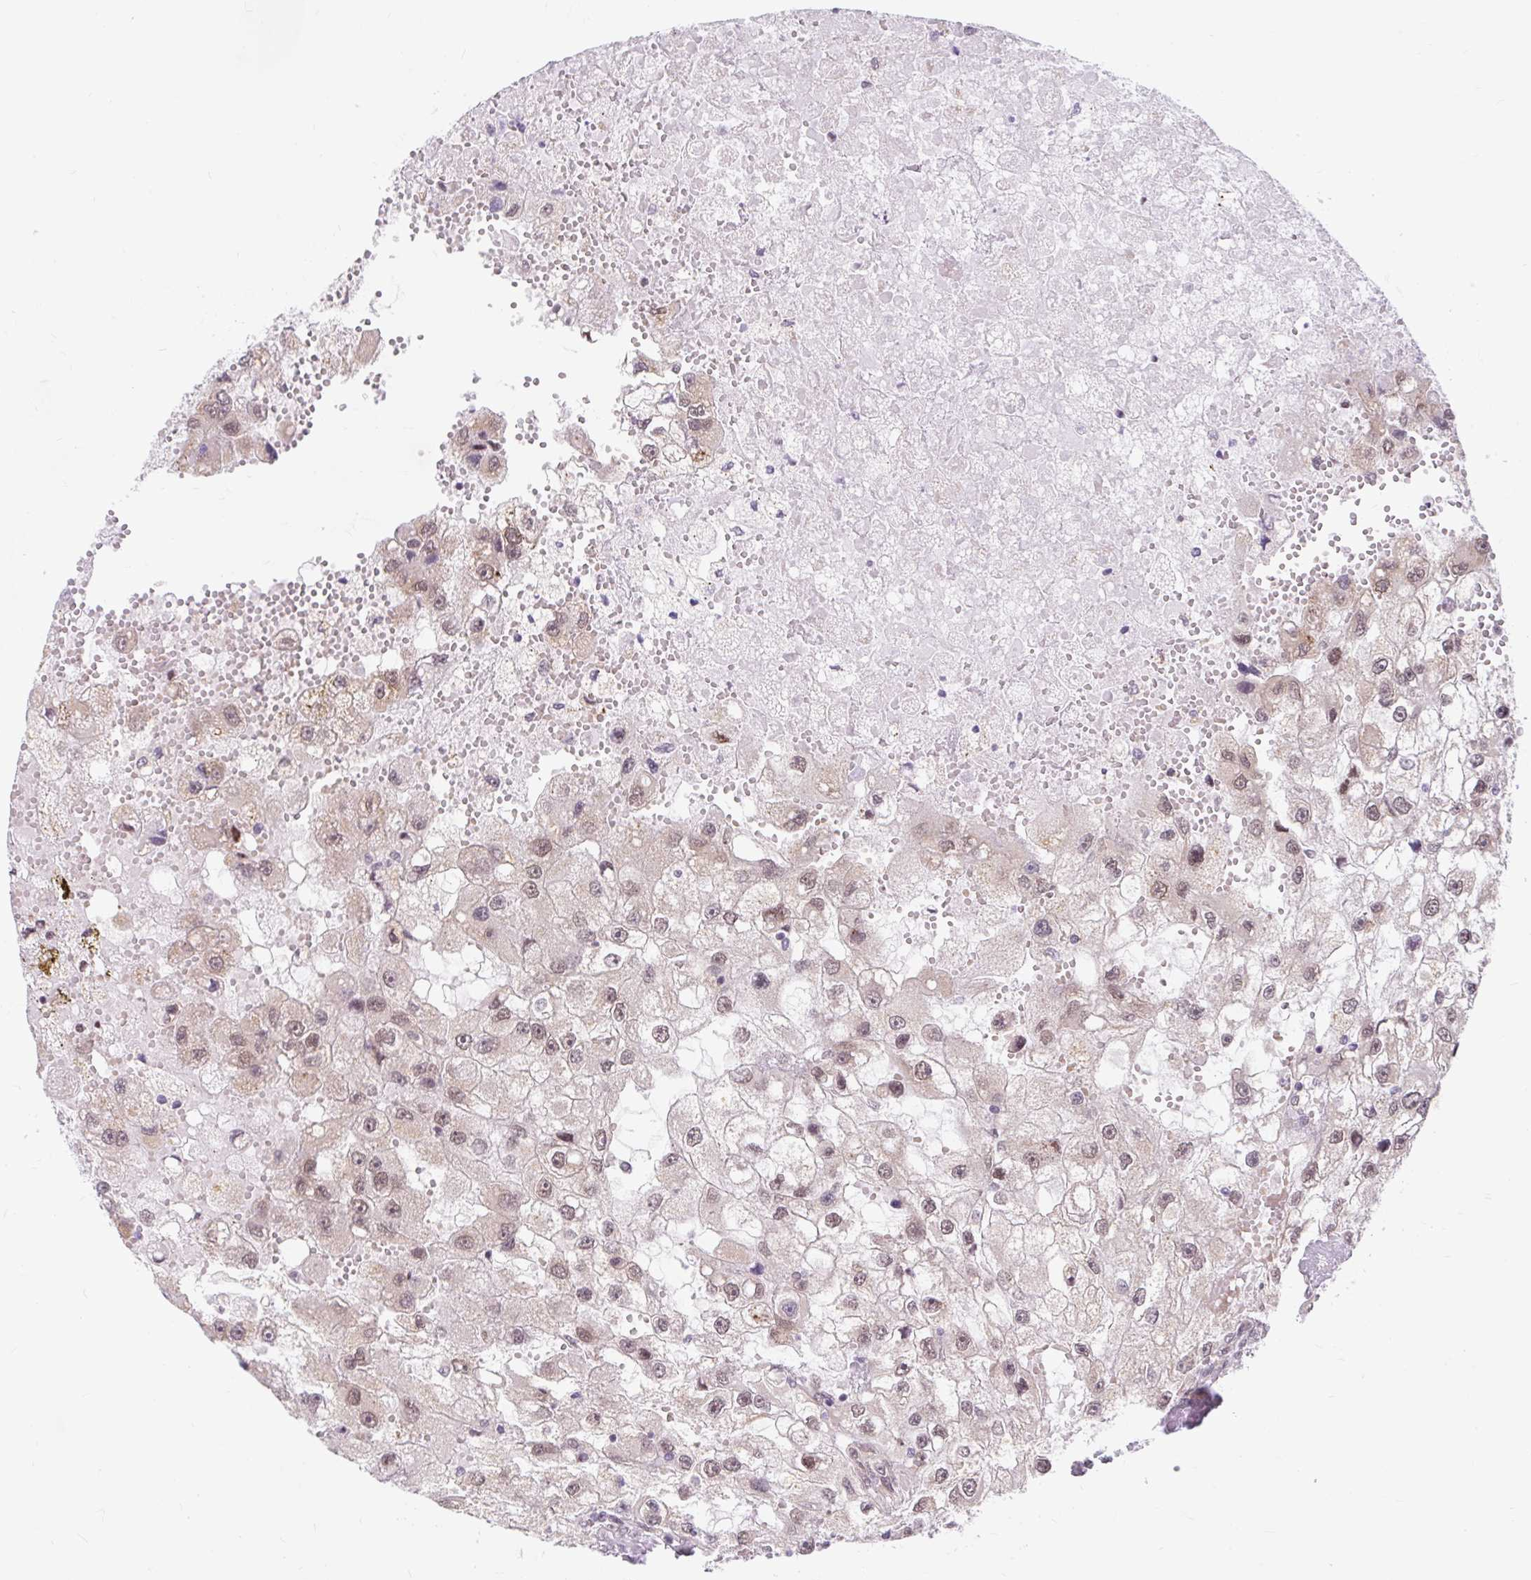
{"staining": {"intensity": "moderate", "quantity": ">75%", "location": "cytoplasmic/membranous"}, "tissue": "renal cancer", "cell_type": "Tumor cells", "image_type": "cancer", "snomed": [{"axis": "morphology", "description": "Adenocarcinoma, NOS"}, {"axis": "topography", "description": "Kidney"}], "caption": "Human renal adenocarcinoma stained with a protein marker displays moderate staining in tumor cells.", "gene": "SRSF10", "patient": {"sex": "male", "age": 63}}